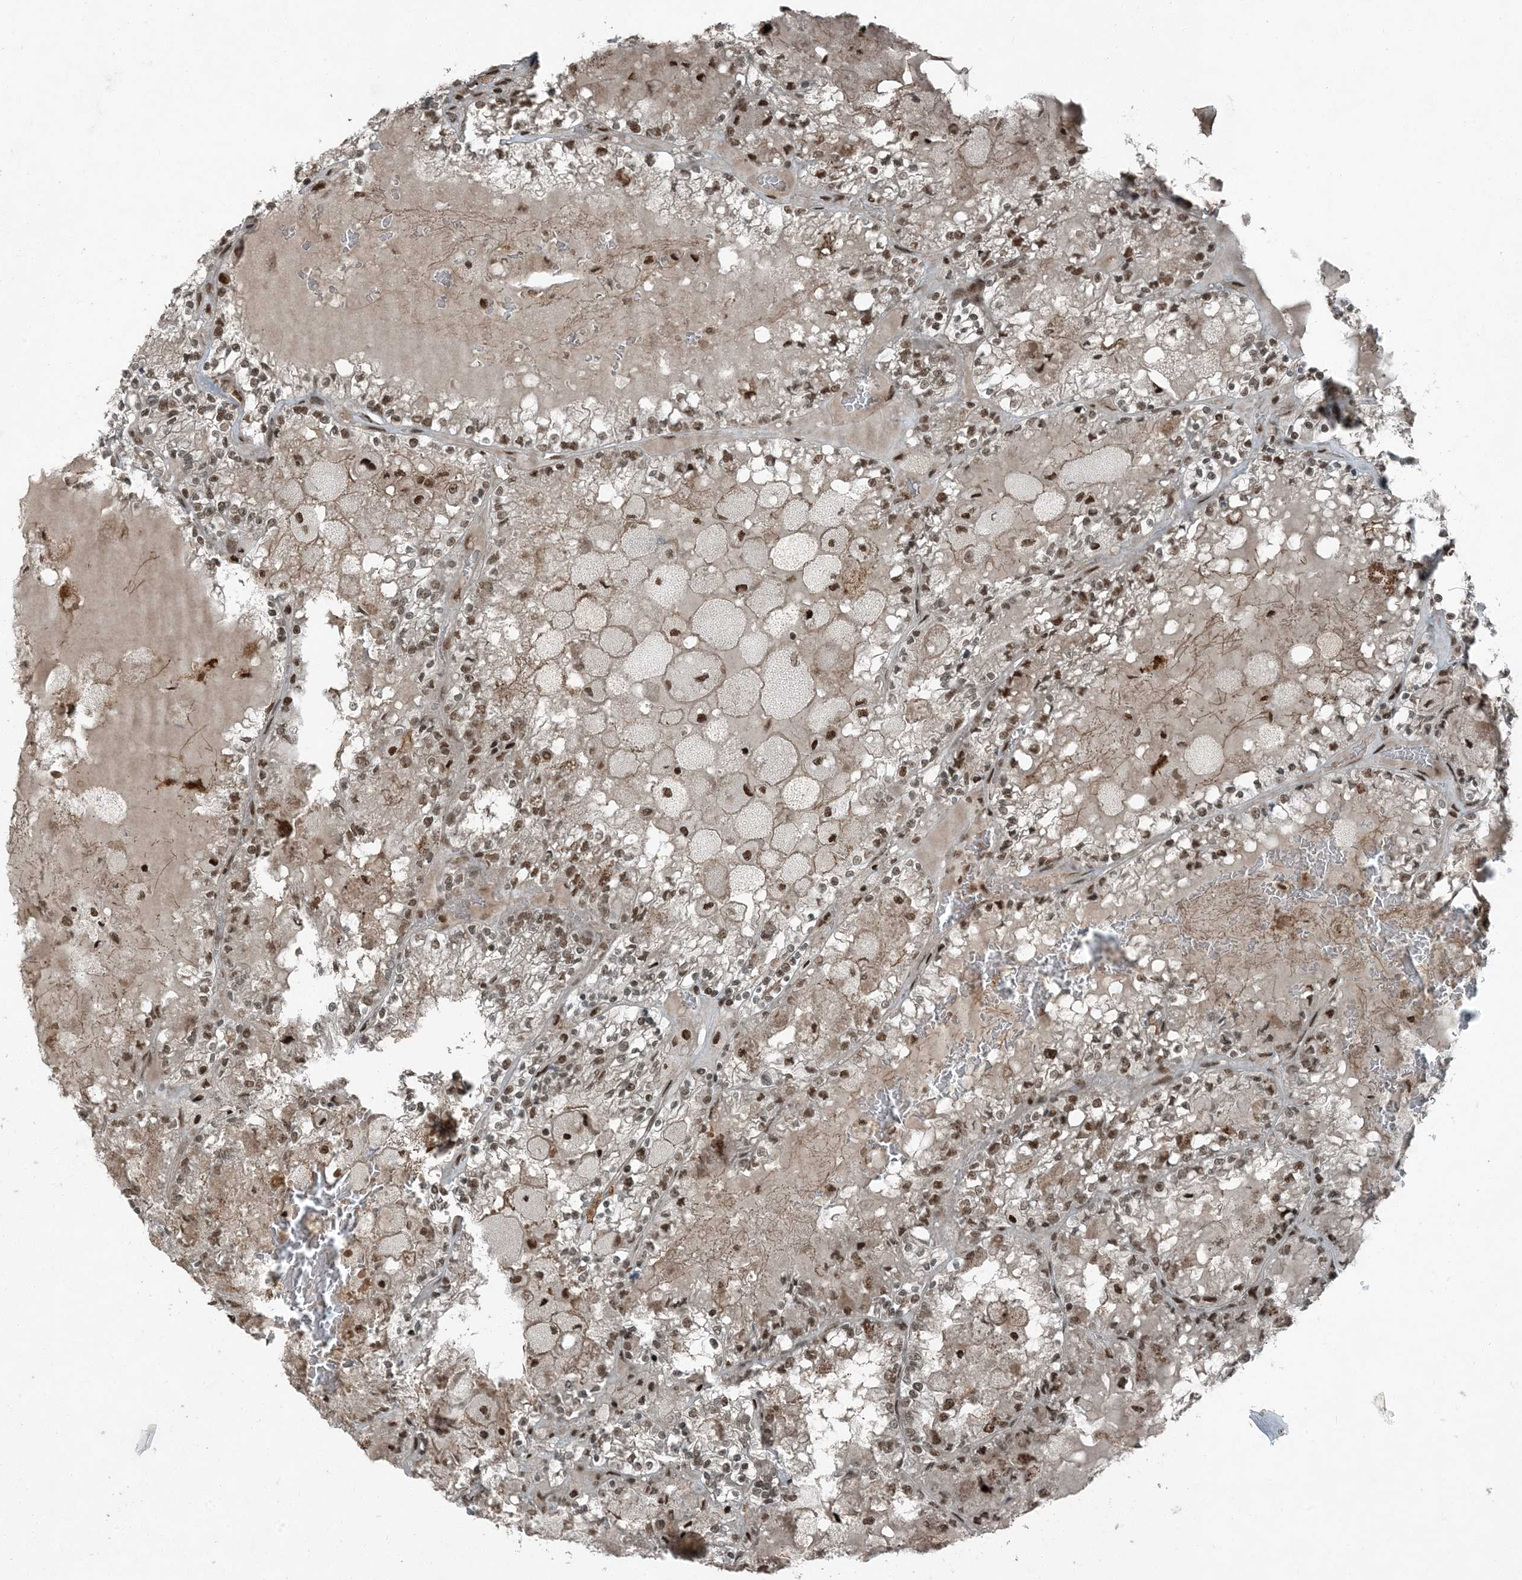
{"staining": {"intensity": "moderate", "quantity": ">75%", "location": "nuclear"}, "tissue": "renal cancer", "cell_type": "Tumor cells", "image_type": "cancer", "snomed": [{"axis": "morphology", "description": "Adenocarcinoma, NOS"}, {"axis": "topography", "description": "Kidney"}], "caption": "Tumor cells show medium levels of moderate nuclear positivity in about >75% of cells in renal cancer (adenocarcinoma).", "gene": "TRAPPC12", "patient": {"sex": "female", "age": 56}}